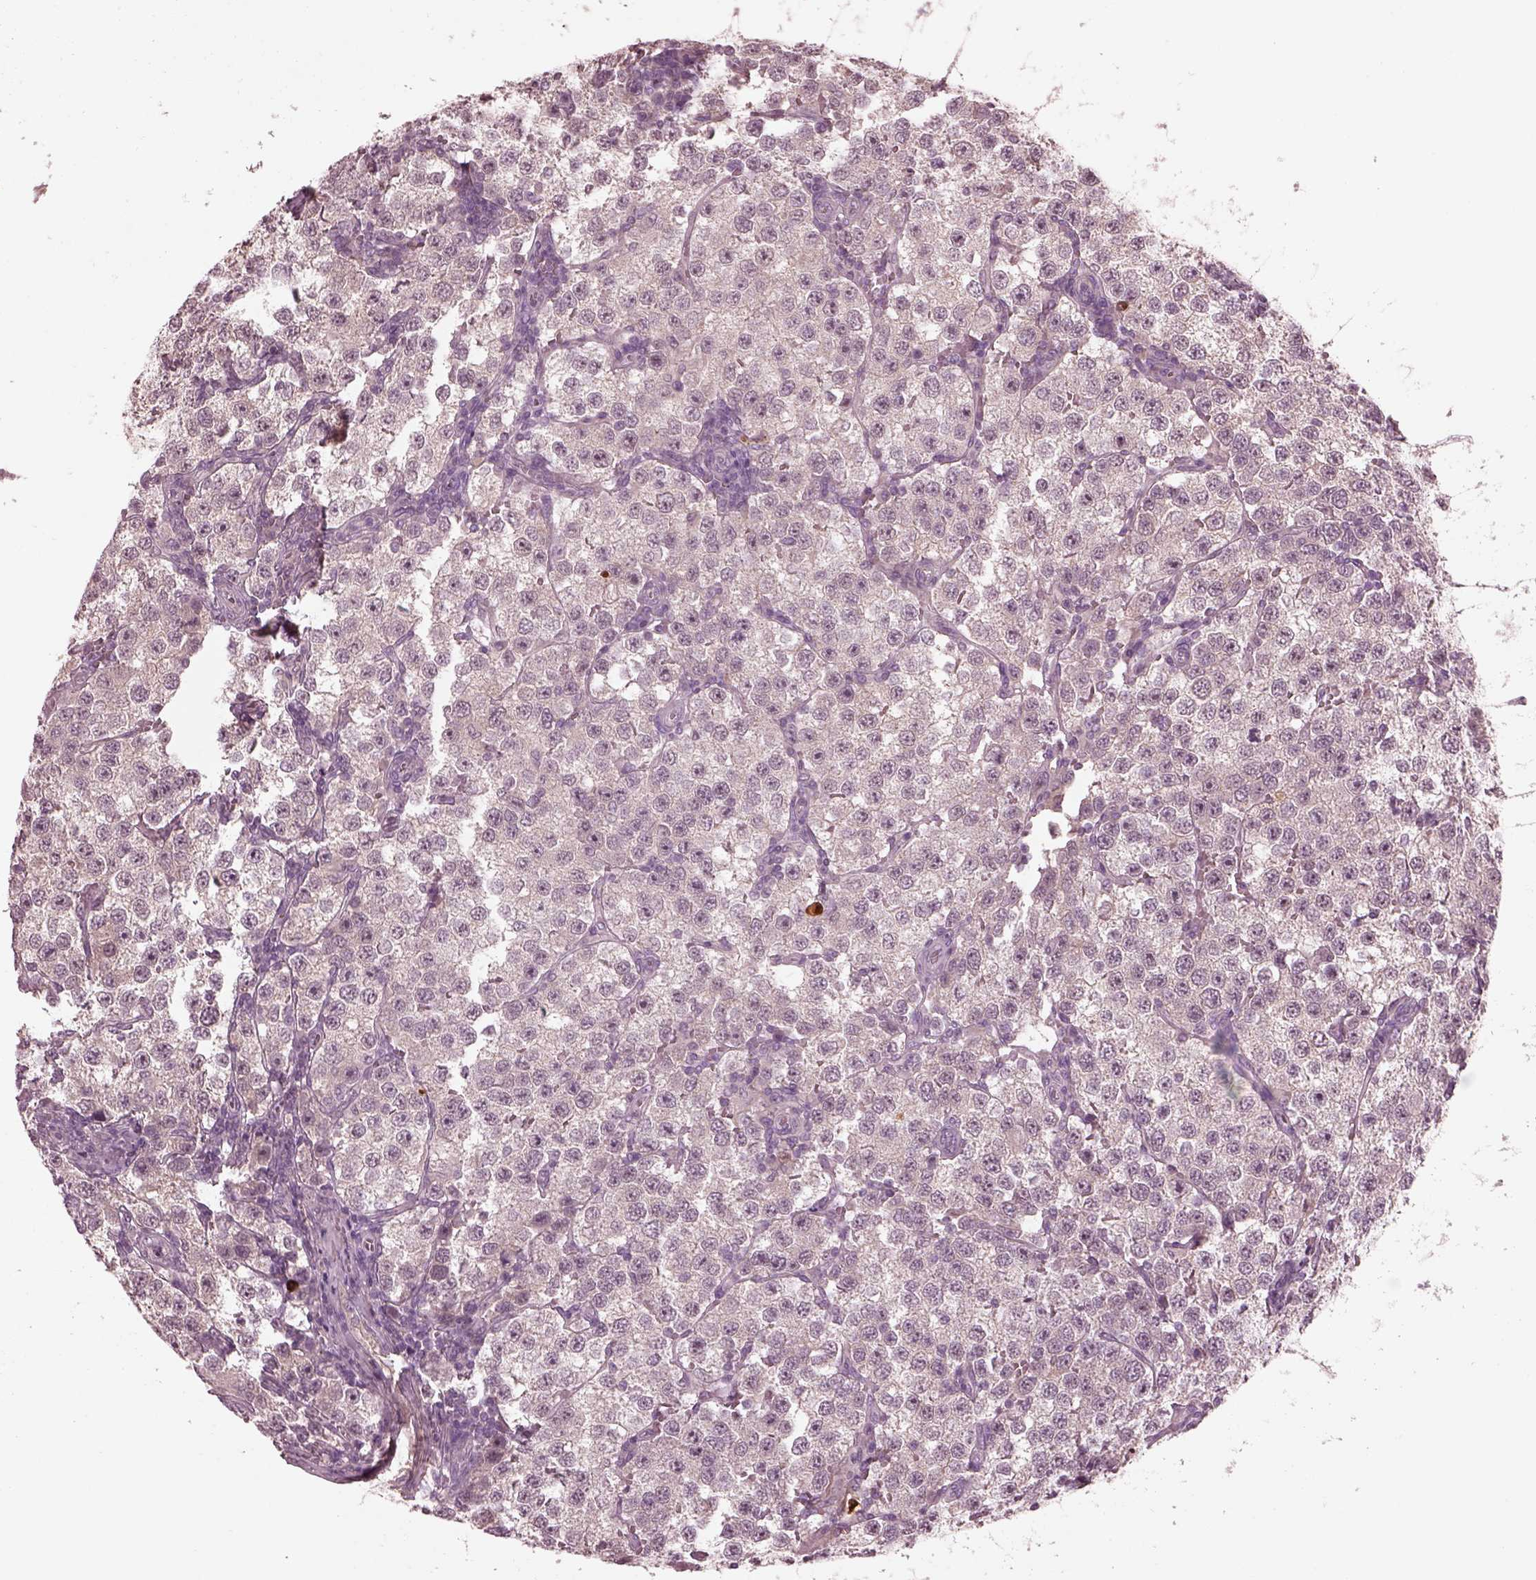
{"staining": {"intensity": "negative", "quantity": "none", "location": "none"}, "tissue": "testis cancer", "cell_type": "Tumor cells", "image_type": "cancer", "snomed": [{"axis": "morphology", "description": "Seminoma, NOS"}, {"axis": "topography", "description": "Testis"}], "caption": "Tumor cells show no significant expression in testis cancer (seminoma).", "gene": "EFEMP1", "patient": {"sex": "male", "age": 37}}